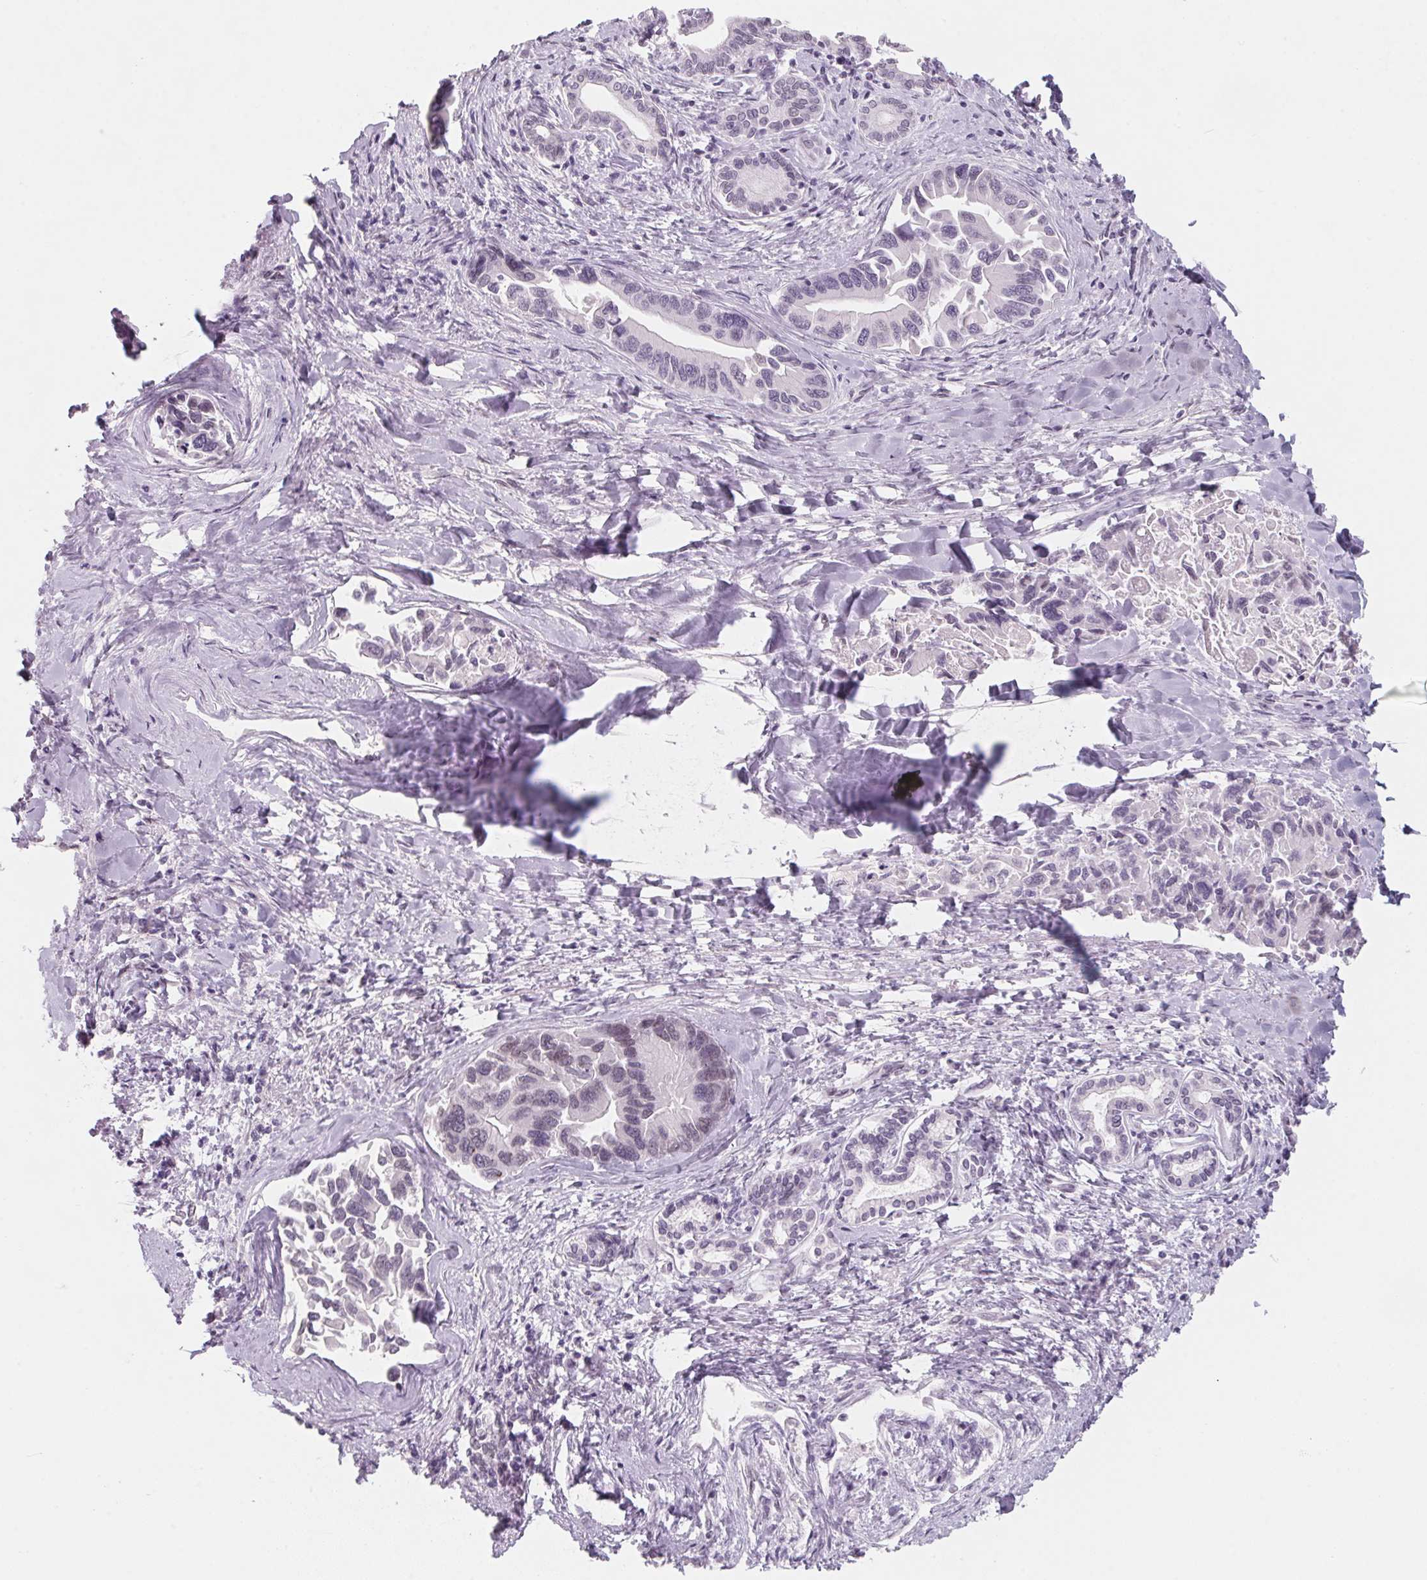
{"staining": {"intensity": "weak", "quantity": "<25%", "location": "nuclear"}, "tissue": "liver cancer", "cell_type": "Tumor cells", "image_type": "cancer", "snomed": [{"axis": "morphology", "description": "Cholangiocarcinoma"}, {"axis": "topography", "description": "Liver"}], "caption": "Tumor cells are negative for brown protein staining in liver cancer. The staining is performed using DAB brown chromogen with nuclei counter-stained in using hematoxylin.", "gene": "KCNQ2", "patient": {"sex": "male", "age": 66}}